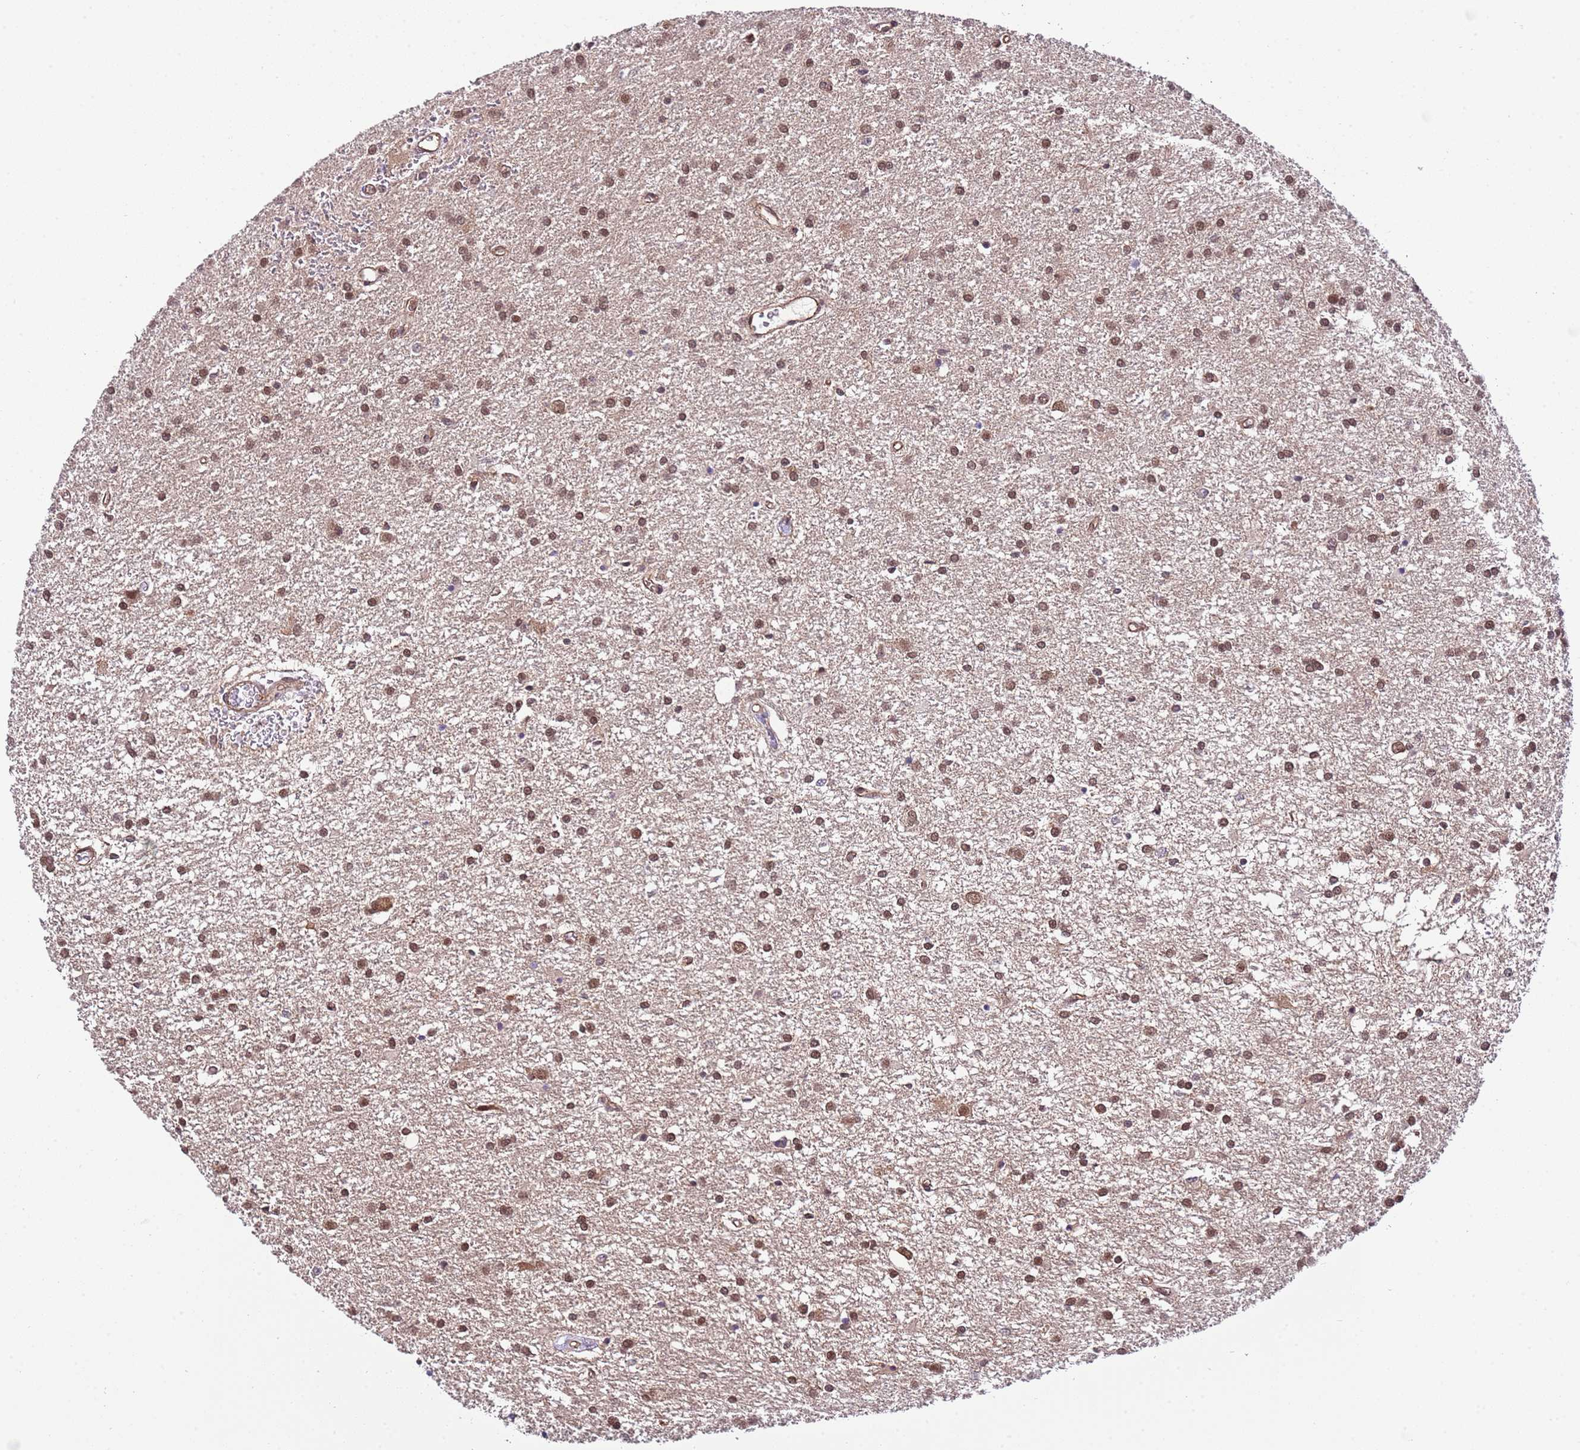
{"staining": {"intensity": "moderate", "quantity": ">75%", "location": "cytoplasmic/membranous,nuclear"}, "tissue": "glioma", "cell_type": "Tumor cells", "image_type": "cancer", "snomed": [{"axis": "morphology", "description": "Glioma, malignant, High grade"}, {"axis": "topography", "description": "Brain"}], "caption": "Protein staining of glioma tissue demonstrates moderate cytoplasmic/membranous and nuclear positivity in approximately >75% of tumor cells.", "gene": "DONSON", "patient": {"sex": "female", "age": 50}}